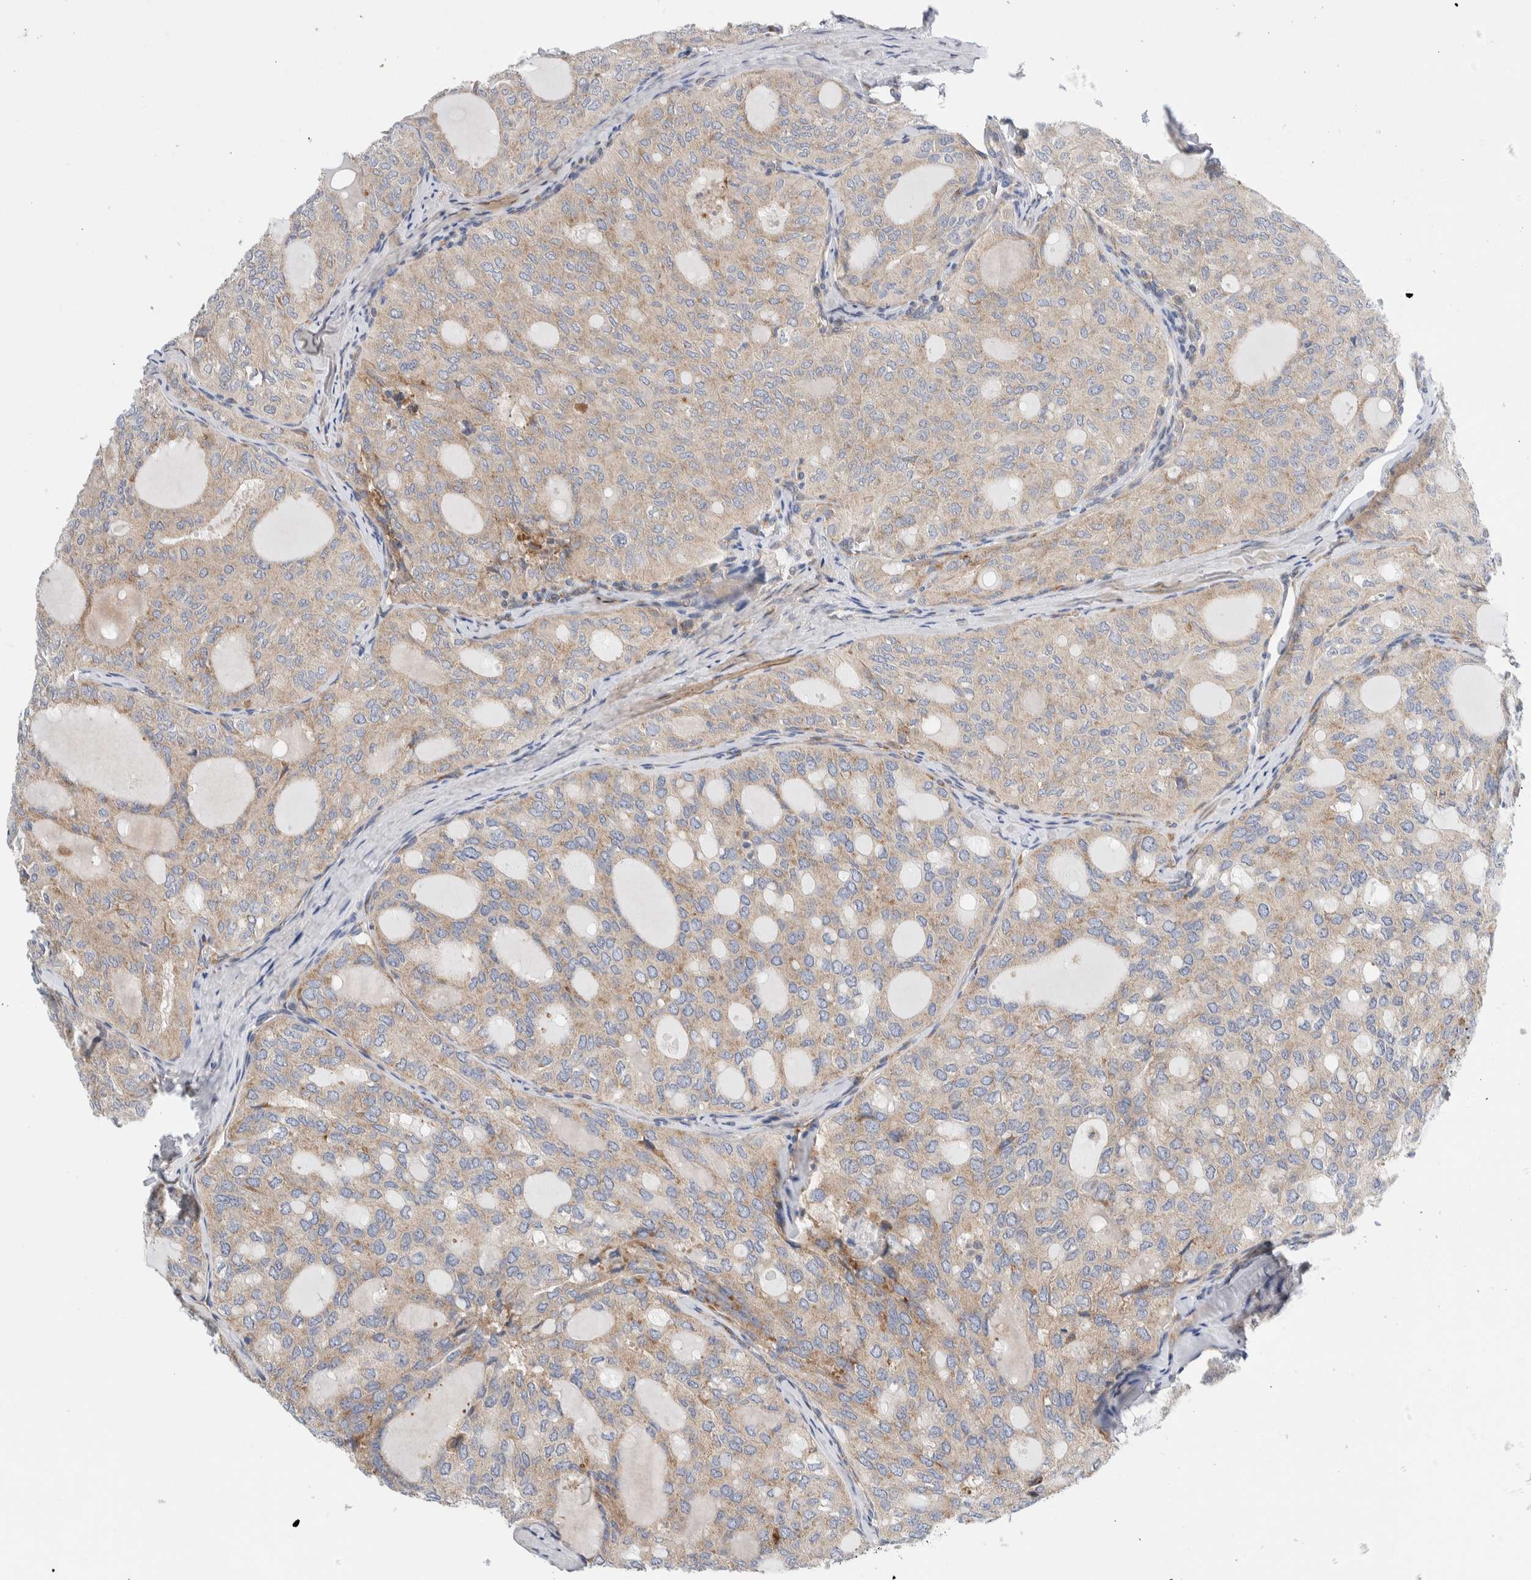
{"staining": {"intensity": "weak", "quantity": ">75%", "location": "cytoplasmic/membranous"}, "tissue": "thyroid cancer", "cell_type": "Tumor cells", "image_type": "cancer", "snomed": [{"axis": "morphology", "description": "Follicular adenoma carcinoma, NOS"}, {"axis": "topography", "description": "Thyroid gland"}], "caption": "An immunohistochemistry (IHC) image of neoplastic tissue is shown. Protein staining in brown shows weak cytoplasmic/membranous positivity in thyroid follicular adenoma carcinoma within tumor cells.", "gene": "RACK1", "patient": {"sex": "male", "age": 75}}